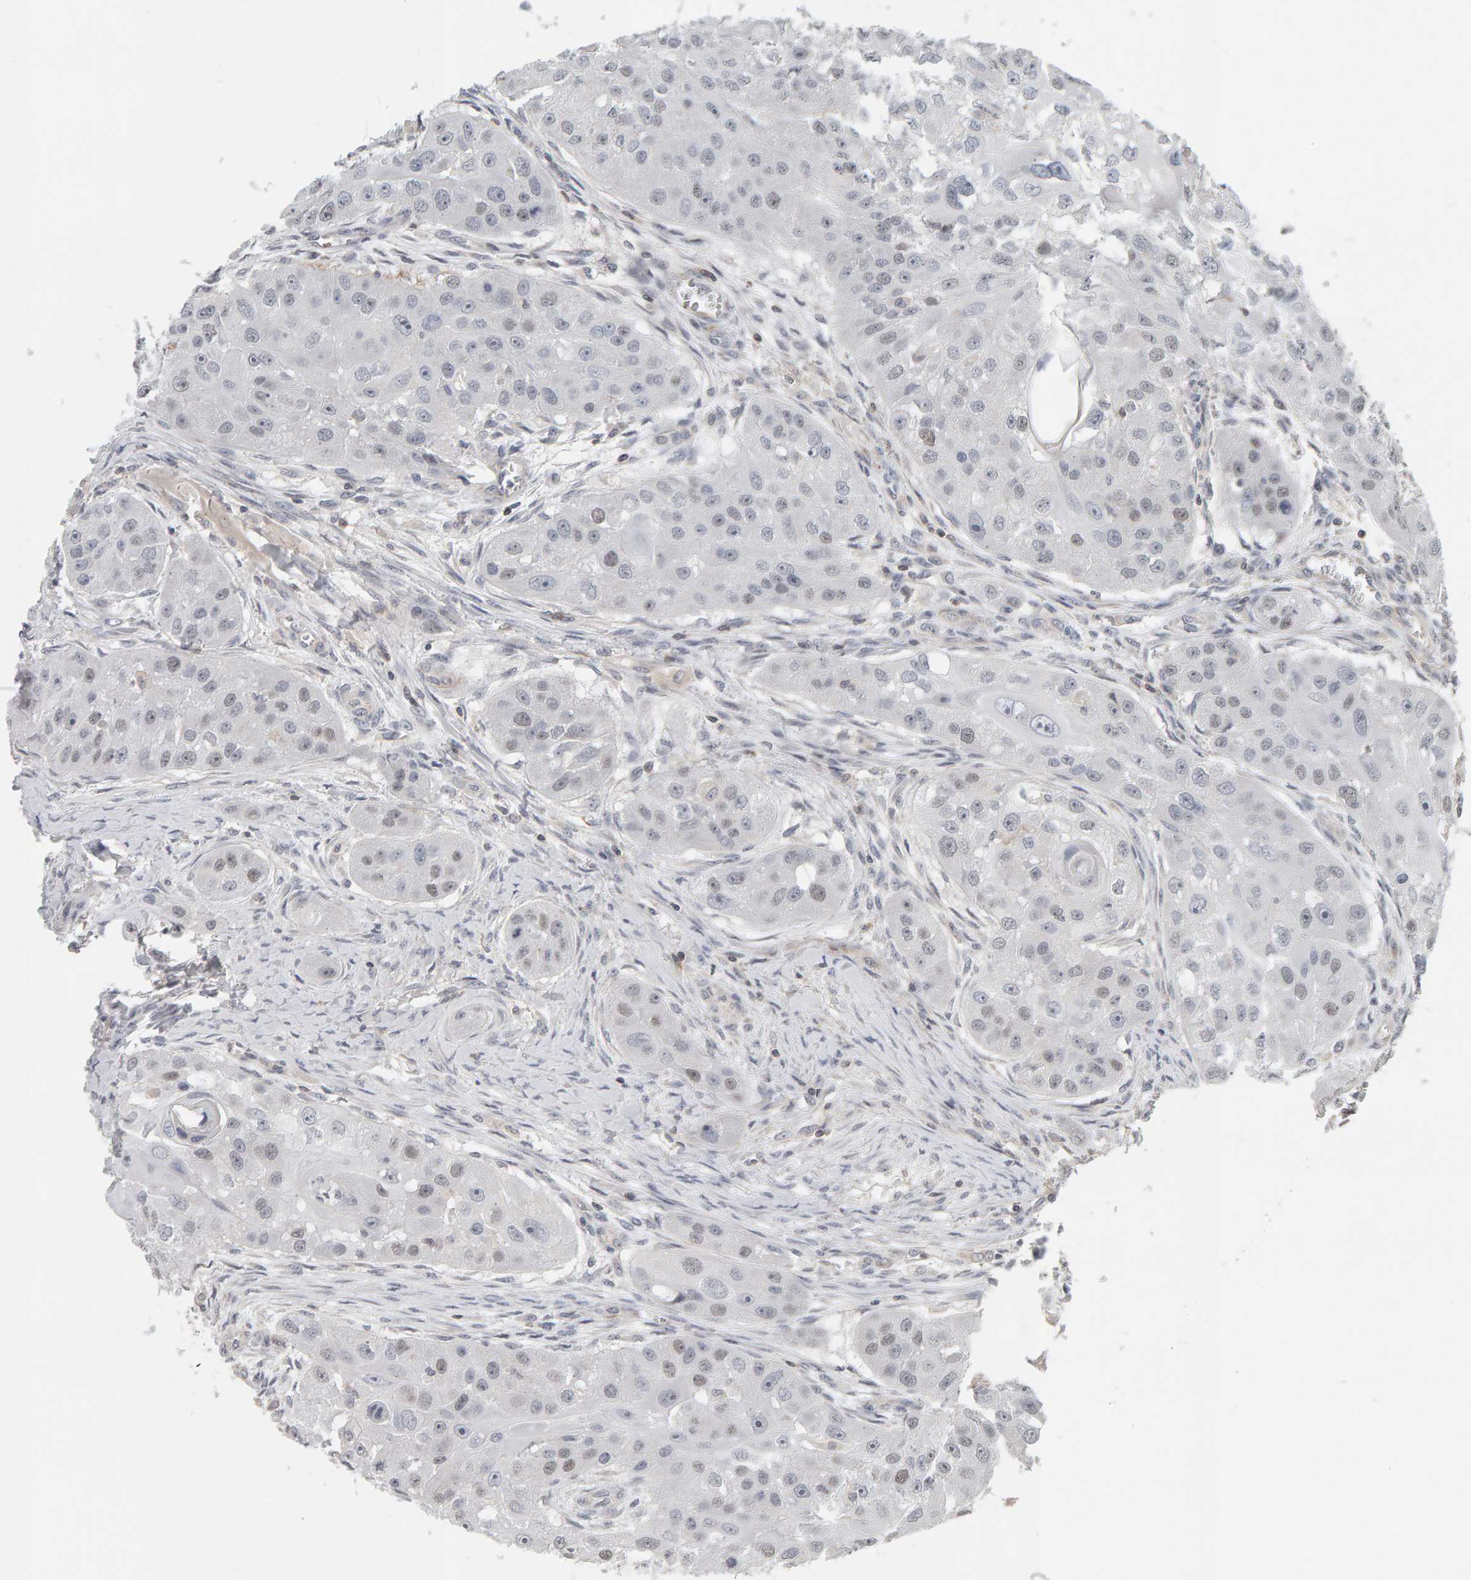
{"staining": {"intensity": "negative", "quantity": "none", "location": "none"}, "tissue": "head and neck cancer", "cell_type": "Tumor cells", "image_type": "cancer", "snomed": [{"axis": "morphology", "description": "Normal tissue, NOS"}, {"axis": "morphology", "description": "Squamous cell carcinoma, NOS"}, {"axis": "topography", "description": "Skeletal muscle"}, {"axis": "topography", "description": "Head-Neck"}], "caption": "Immunohistochemistry histopathology image of human head and neck cancer (squamous cell carcinoma) stained for a protein (brown), which shows no staining in tumor cells.", "gene": "TEFM", "patient": {"sex": "male", "age": 51}}